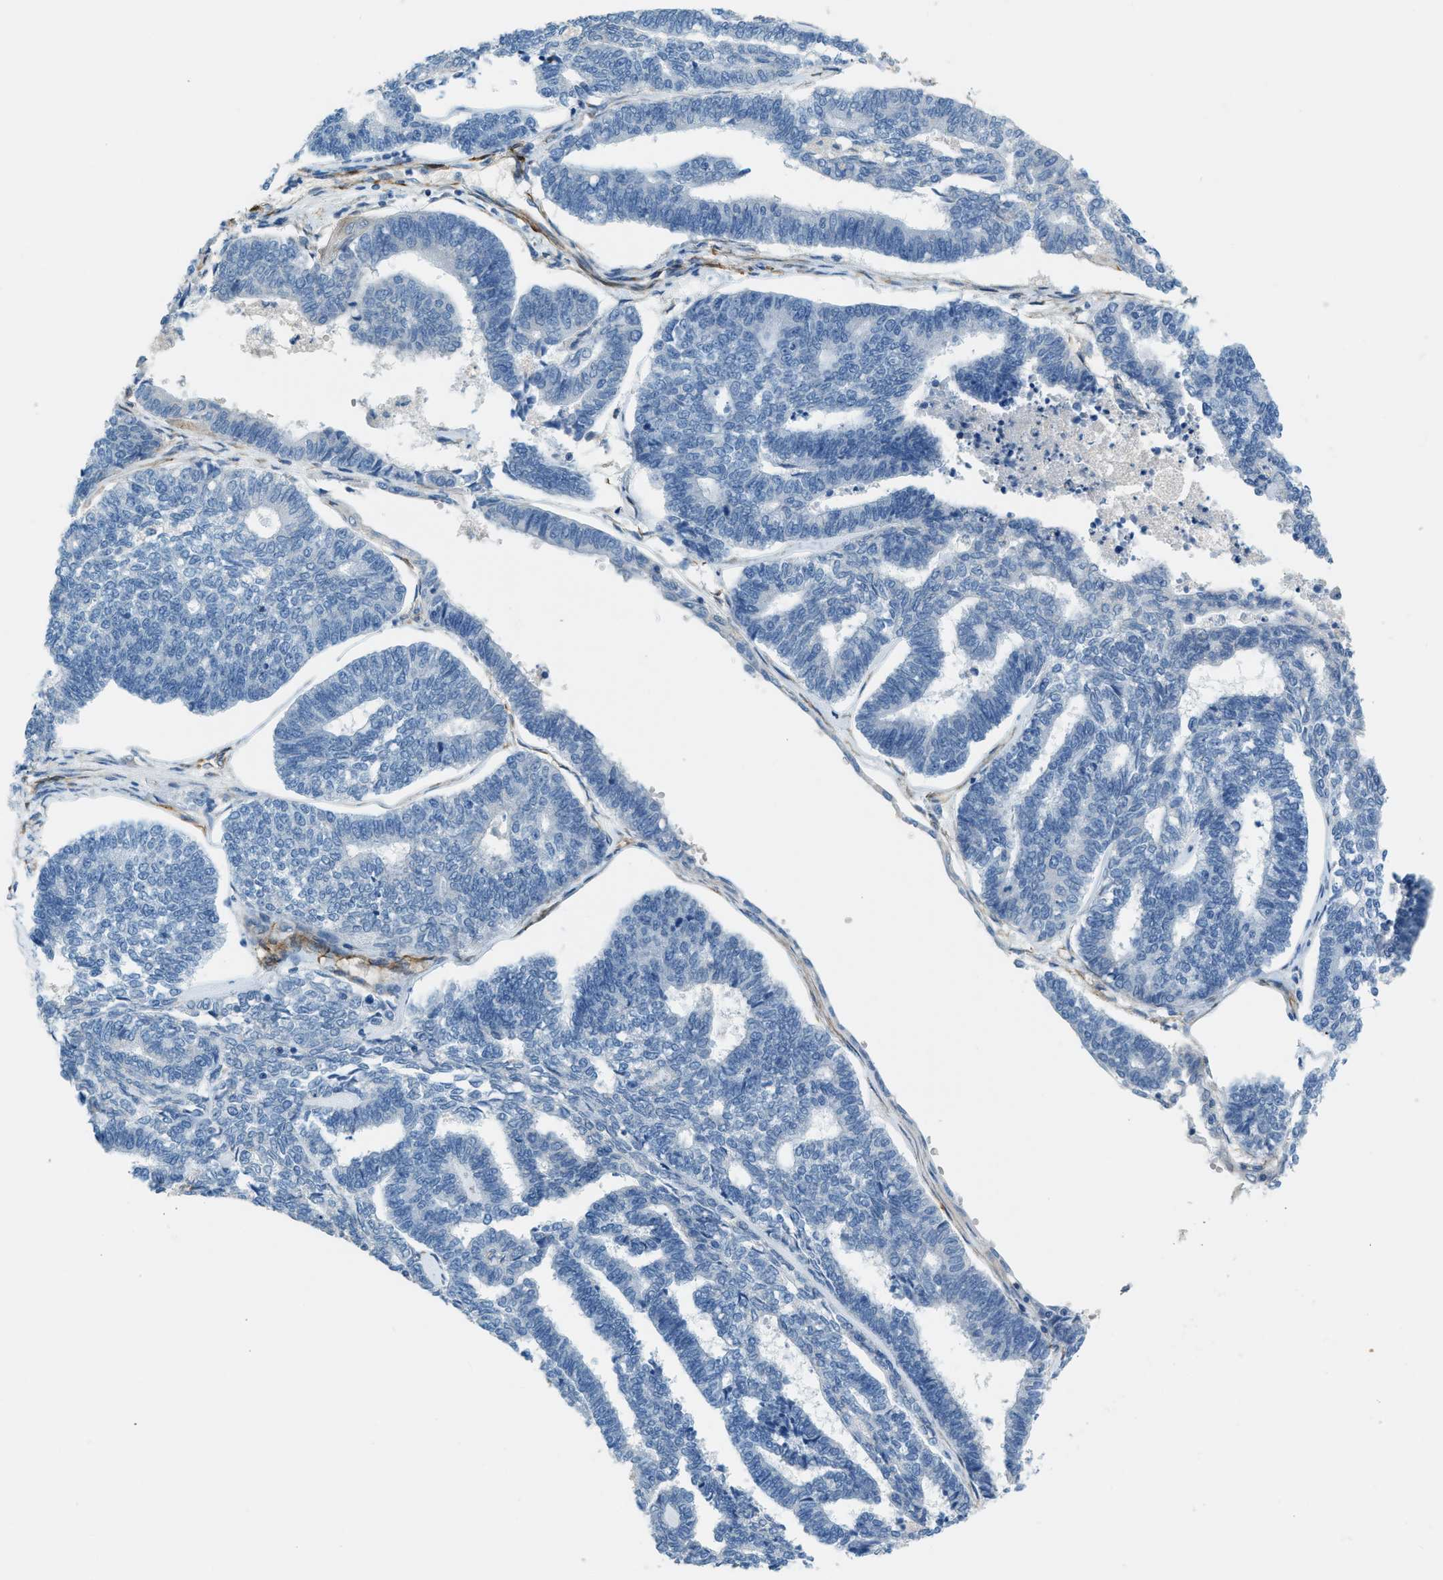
{"staining": {"intensity": "negative", "quantity": "none", "location": "none"}, "tissue": "endometrial cancer", "cell_type": "Tumor cells", "image_type": "cancer", "snomed": [{"axis": "morphology", "description": "Adenocarcinoma, NOS"}, {"axis": "topography", "description": "Endometrium"}], "caption": "Protein analysis of adenocarcinoma (endometrial) reveals no significant staining in tumor cells. (DAB IHC with hematoxylin counter stain).", "gene": "TMEM43", "patient": {"sex": "female", "age": 70}}